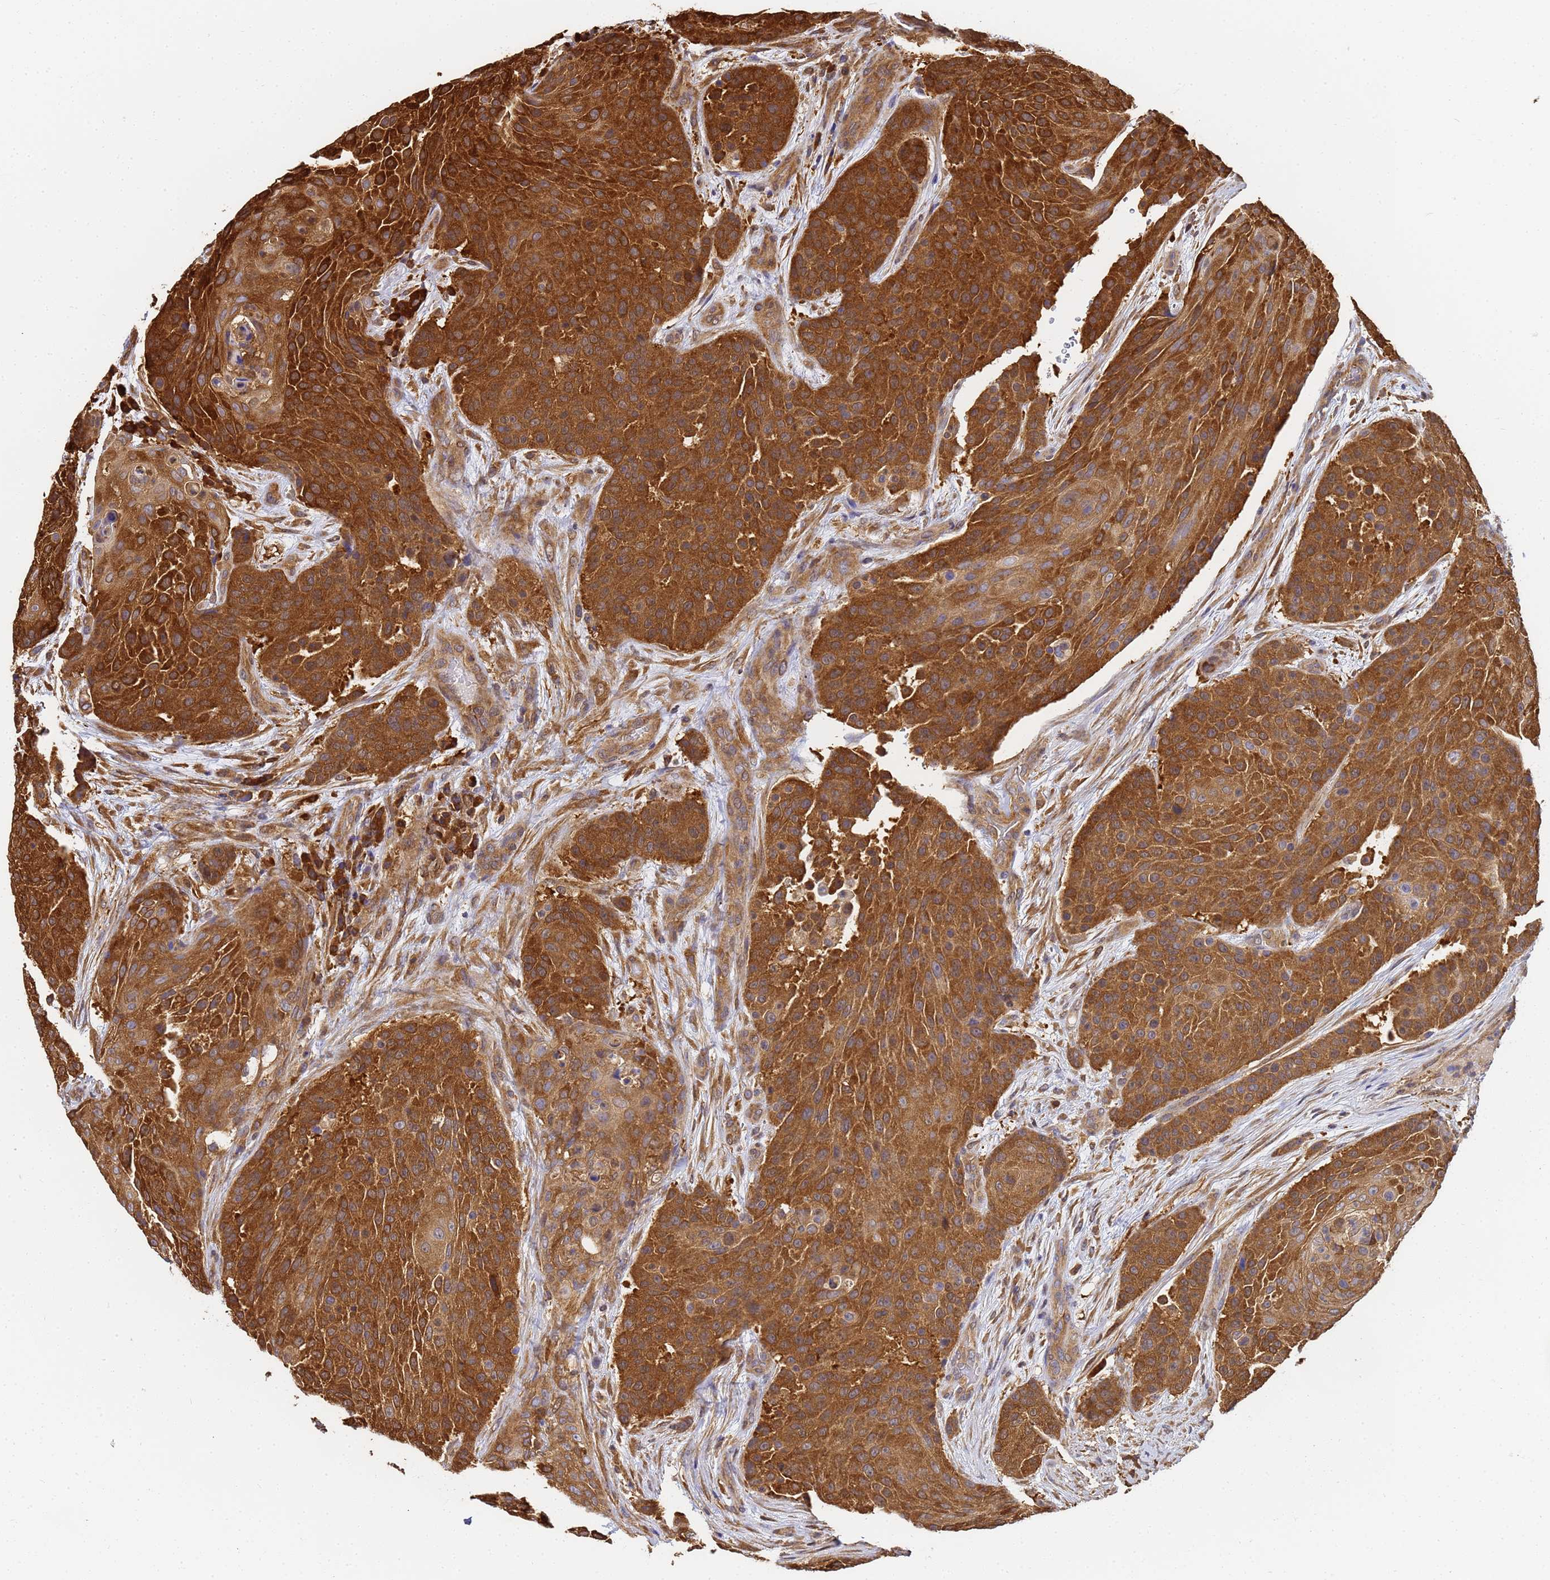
{"staining": {"intensity": "strong", "quantity": ">75%", "location": "cytoplasmic/membranous"}, "tissue": "urothelial cancer", "cell_type": "Tumor cells", "image_type": "cancer", "snomed": [{"axis": "morphology", "description": "Urothelial carcinoma, High grade"}, {"axis": "topography", "description": "Urinary bladder"}], "caption": "Strong cytoplasmic/membranous protein staining is identified in approximately >75% of tumor cells in high-grade urothelial carcinoma.", "gene": "NME1-NME2", "patient": {"sex": "female", "age": 63}}